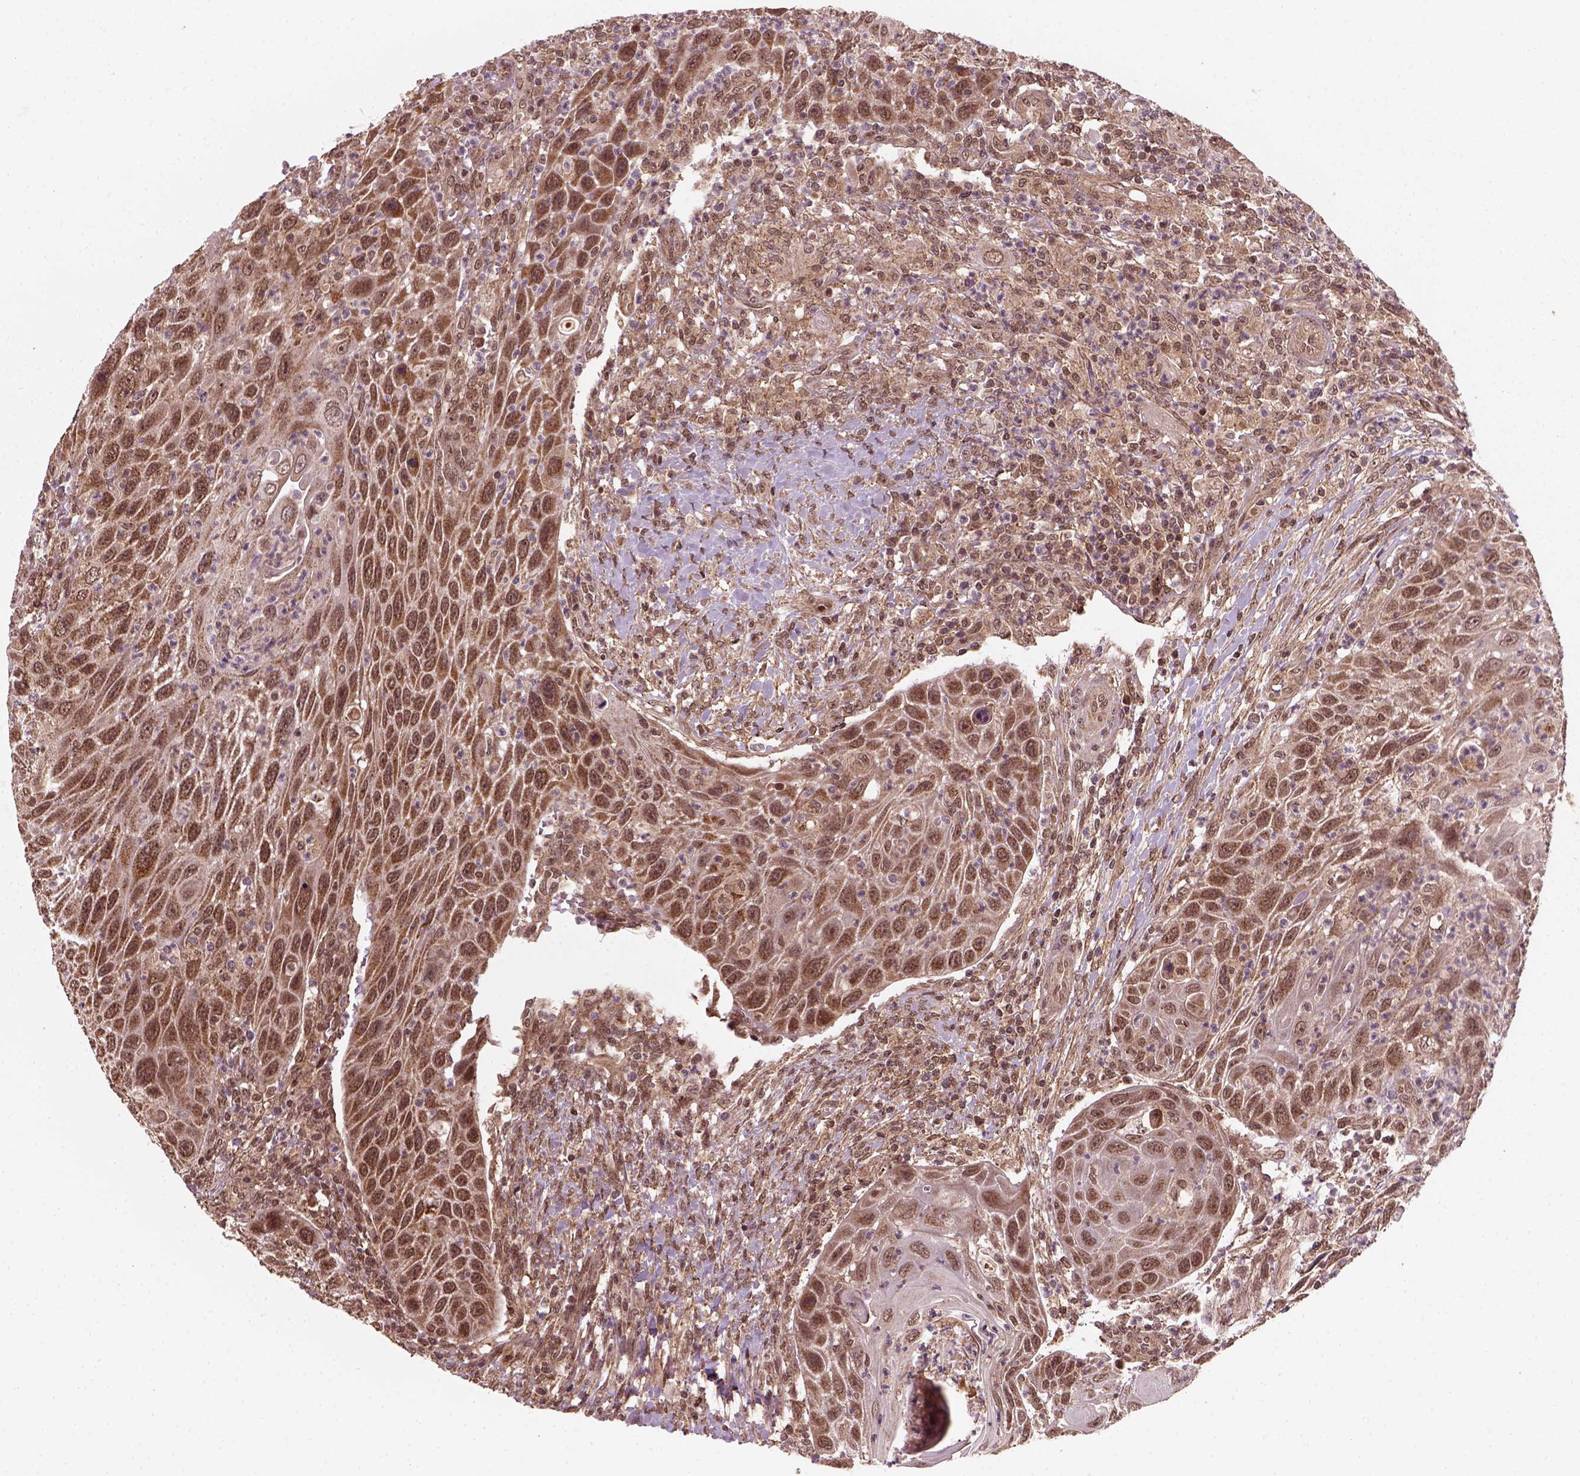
{"staining": {"intensity": "moderate", "quantity": ">75%", "location": "cytoplasmic/membranous,nuclear"}, "tissue": "head and neck cancer", "cell_type": "Tumor cells", "image_type": "cancer", "snomed": [{"axis": "morphology", "description": "Squamous cell carcinoma, NOS"}, {"axis": "topography", "description": "Head-Neck"}], "caption": "Immunohistochemical staining of squamous cell carcinoma (head and neck) exhibits medium levels of moderate cytoplasmic/membranous and nuclear protein positivity in about >75% of tumor cells. Nuclei are stained in blue.", "gene": "NUDT9", "patient": {"sex": "male", "age": 69}}